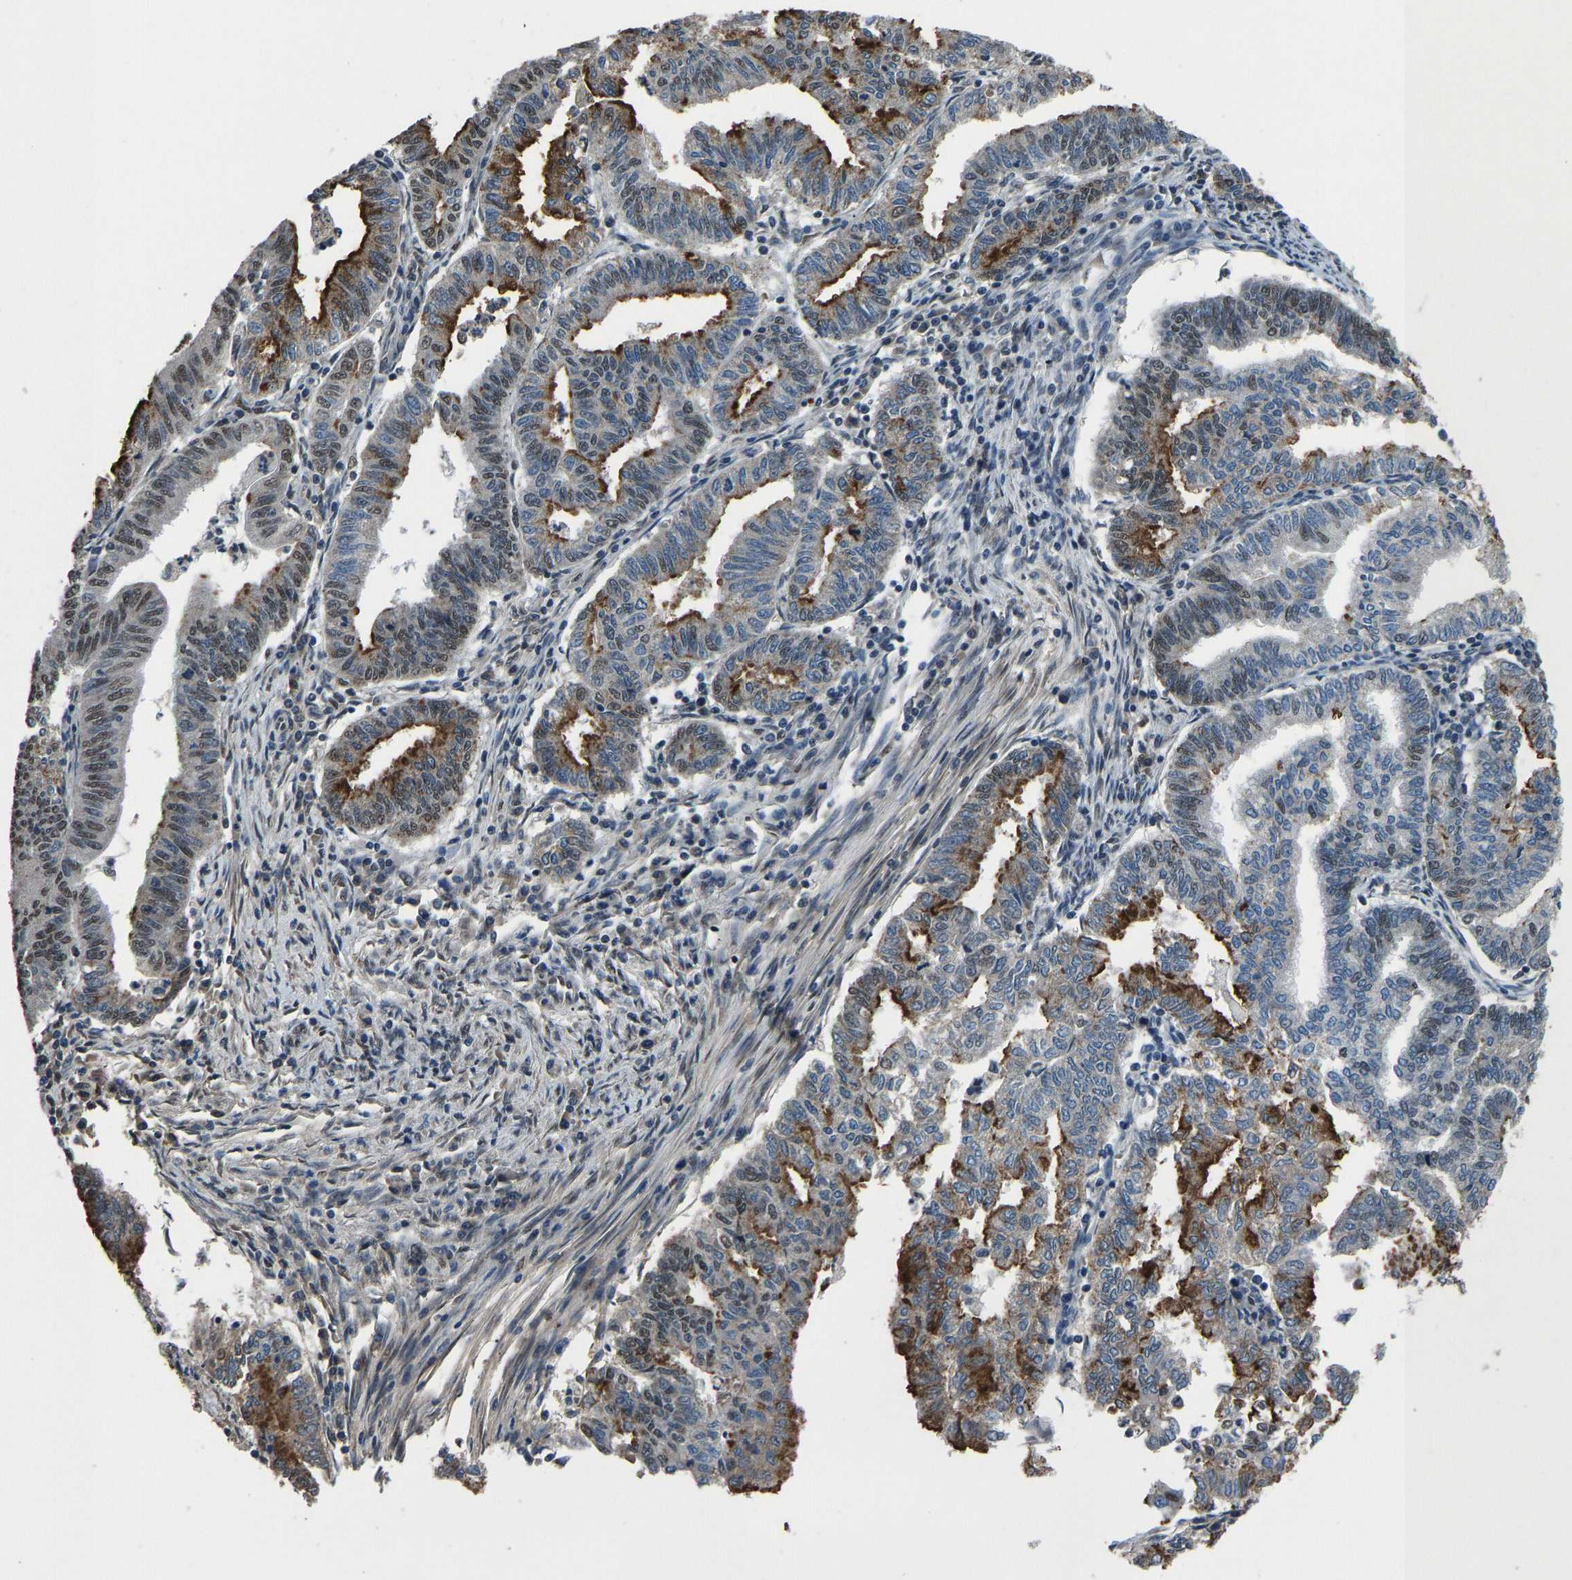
{"staining": {"intensity": "strong", "quantity": "25%-75%", "location": "cytoplasmic/membranous"}, "tissue": "endometrial cancer", "cell_type": "Tumor cells", "image_type": "cancer", "snomed": [{"axis": "morphology", "description": "Polyp, NOS"}, {"axis": "morphology", "description": "Adenocarcinoma, NOS"}, {"axis": "morphology", "description": "Adenoma, NOS"}, {"axis": "topography", "description": "Endometrium"}], "caption": "Immunohistochemistry (IHC) histopathology image of endometrial cancer stained for a protein (brown), which displays high levels of strong cytoplasmic/membranous positivity in approximately 25%-75% of tumor cells.", "gene": "FOS", "patient": {"sex": "female", "age": 79}}